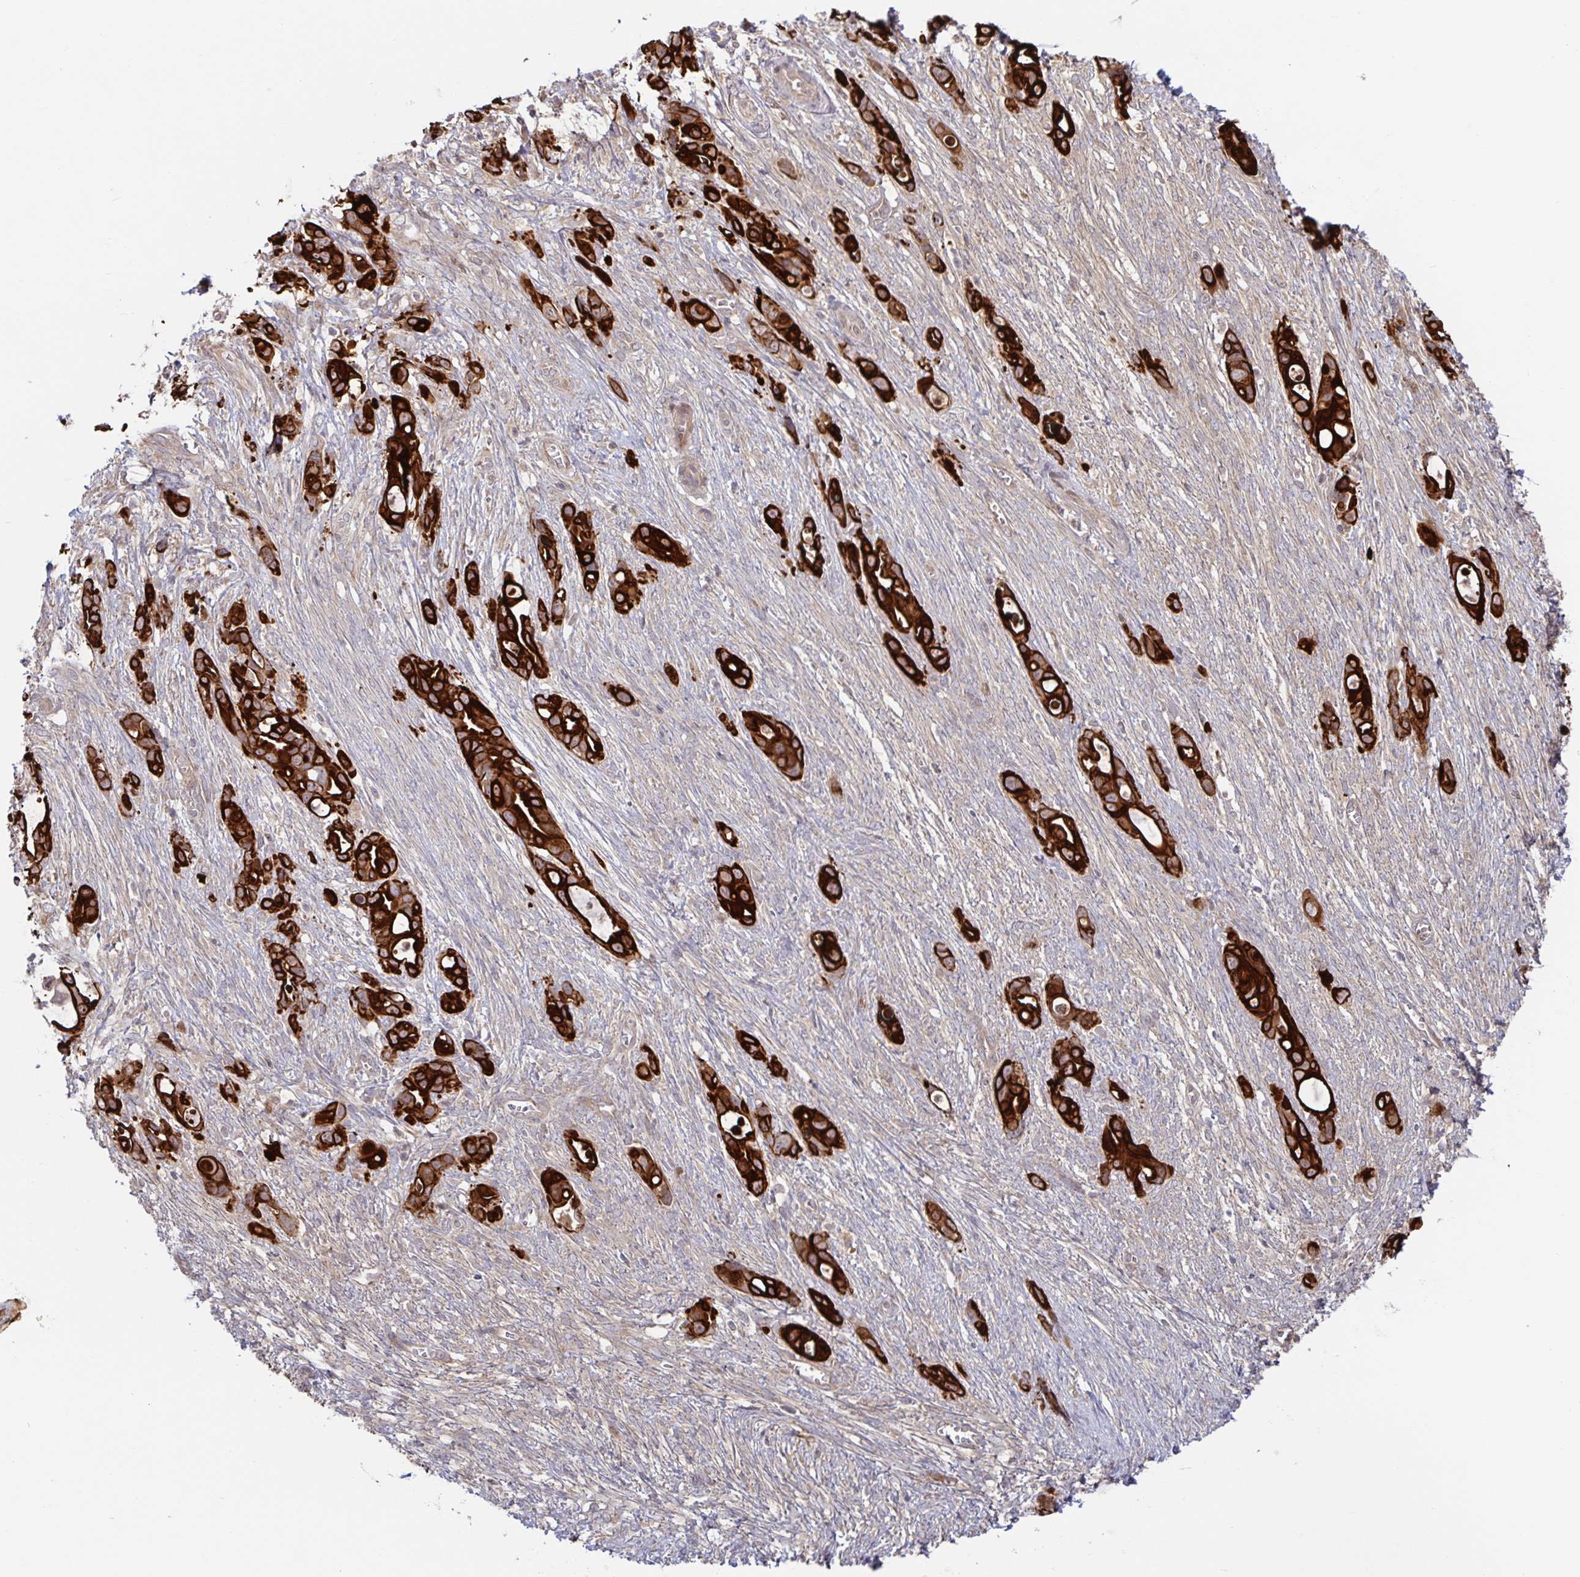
{"staining": {"intensity": "strong", "quantity": ">75%", "location": "cytoplasmic/membranous"}, "tissue": "ovarian cancer", "cell_type": "Tumor cells", "image_type": "cancer", "snomed": [{"axis": "morphology", "description": "Cystadenocarcinoma, mucinous, NOS"}, {"axis": "topography", "description": "Ovary"}], "caption": "Immunohistochemistry micrograph of human mucinous cystadenocarcinoma (ovarian) stained for a protein (brown), which displays high levels of strong cytoplasmic/membranous positivity in about >75% of tumor cells.", "gene": "AACS", "patient": {"sex": "female", "age": 70}}